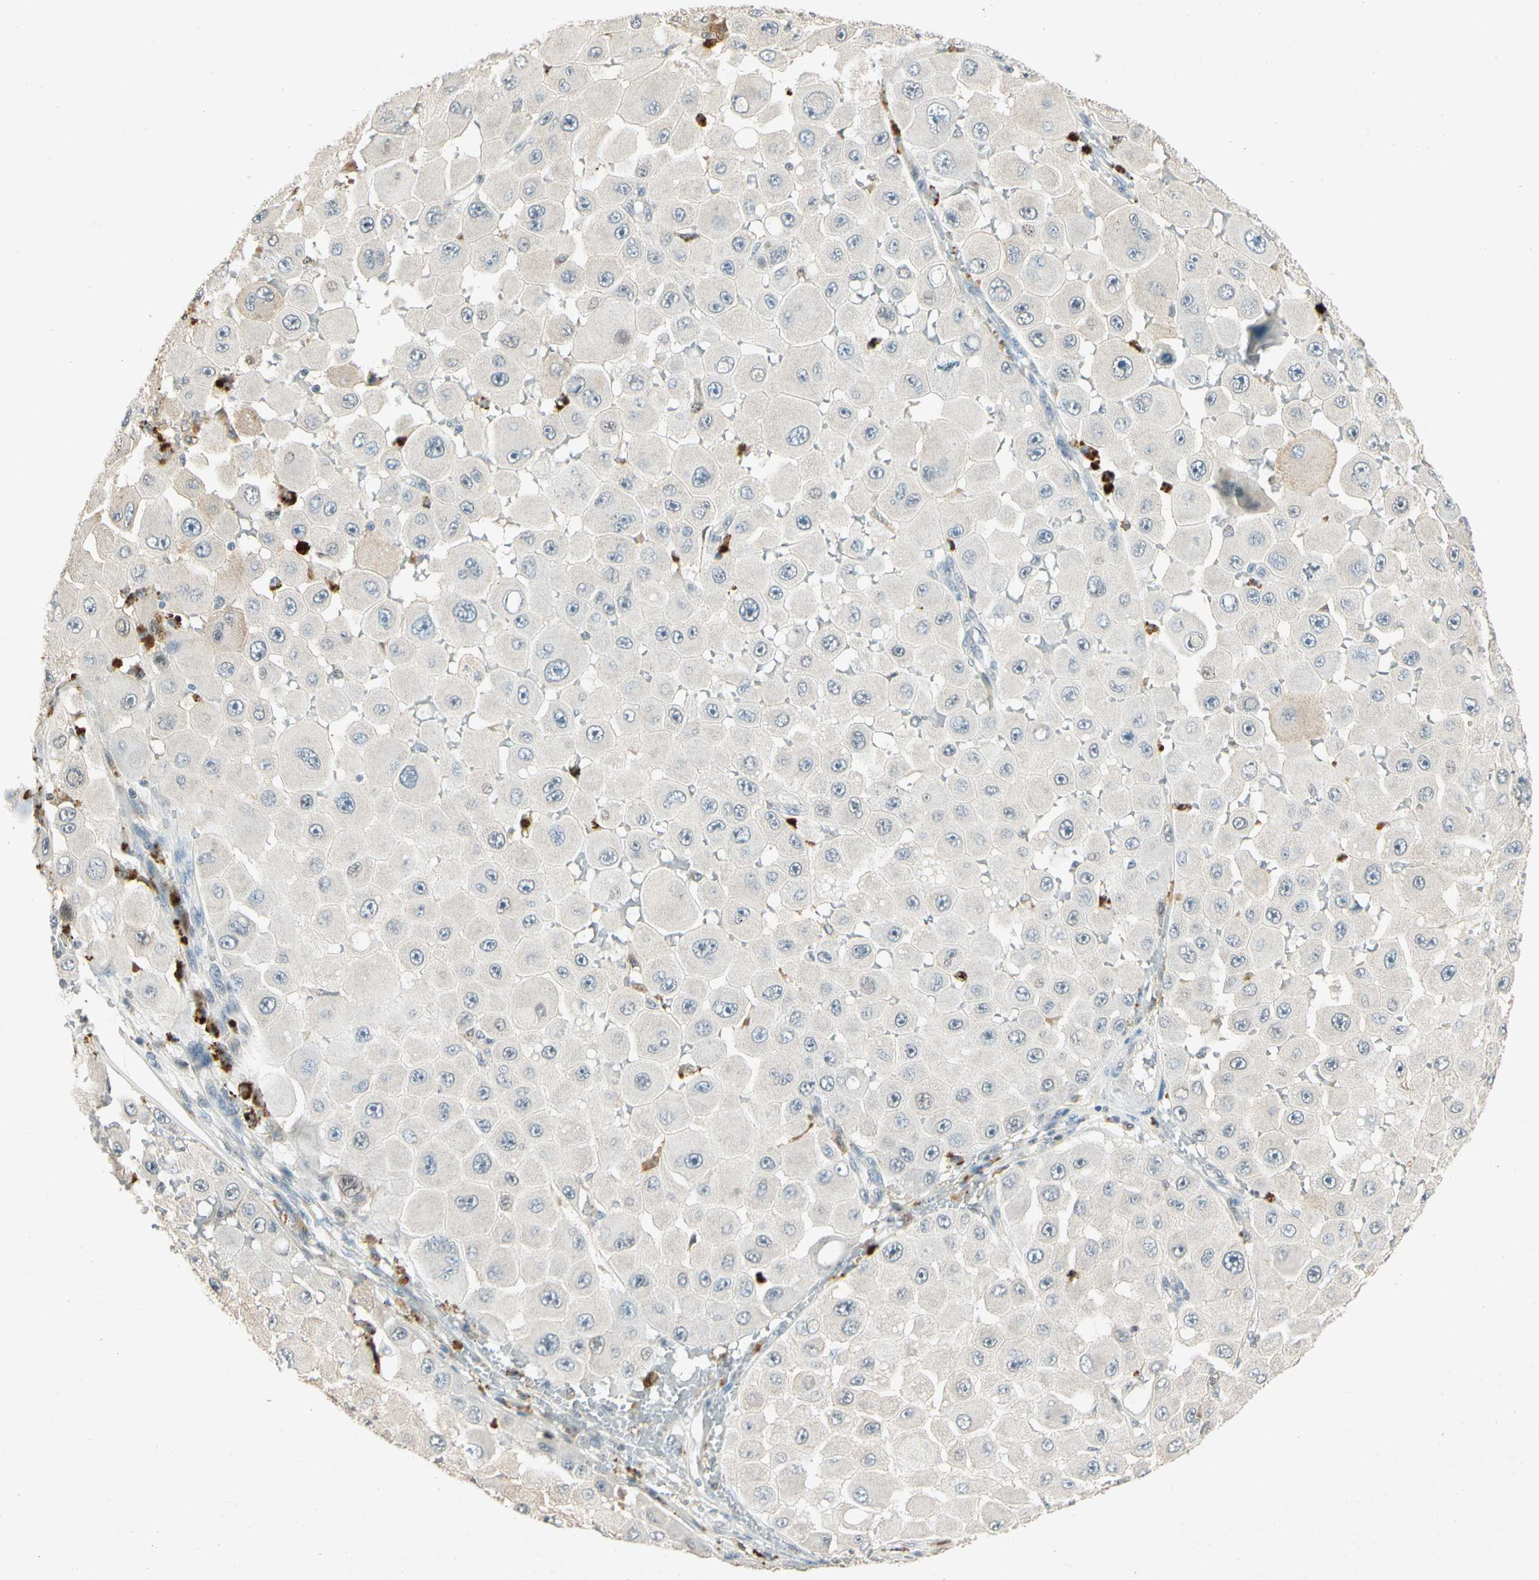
{"staining": {"intensity": "negative", "quantity": "none", "location": "none"}, "tissue": "melanoma", "cell_type": "Tumor cells", "image_type": "cancer", "snomed": [{"axis": "morphology", "description": "Malignant melanoma, NOS"}, {"axis": "topography", "description": "Skin"}], "caption": "Micrograph shows no significant protein positivity in tumor cells of melanoma.", "gene": "HSPA1B", "patient": {"sex": "female", "age": 81}}